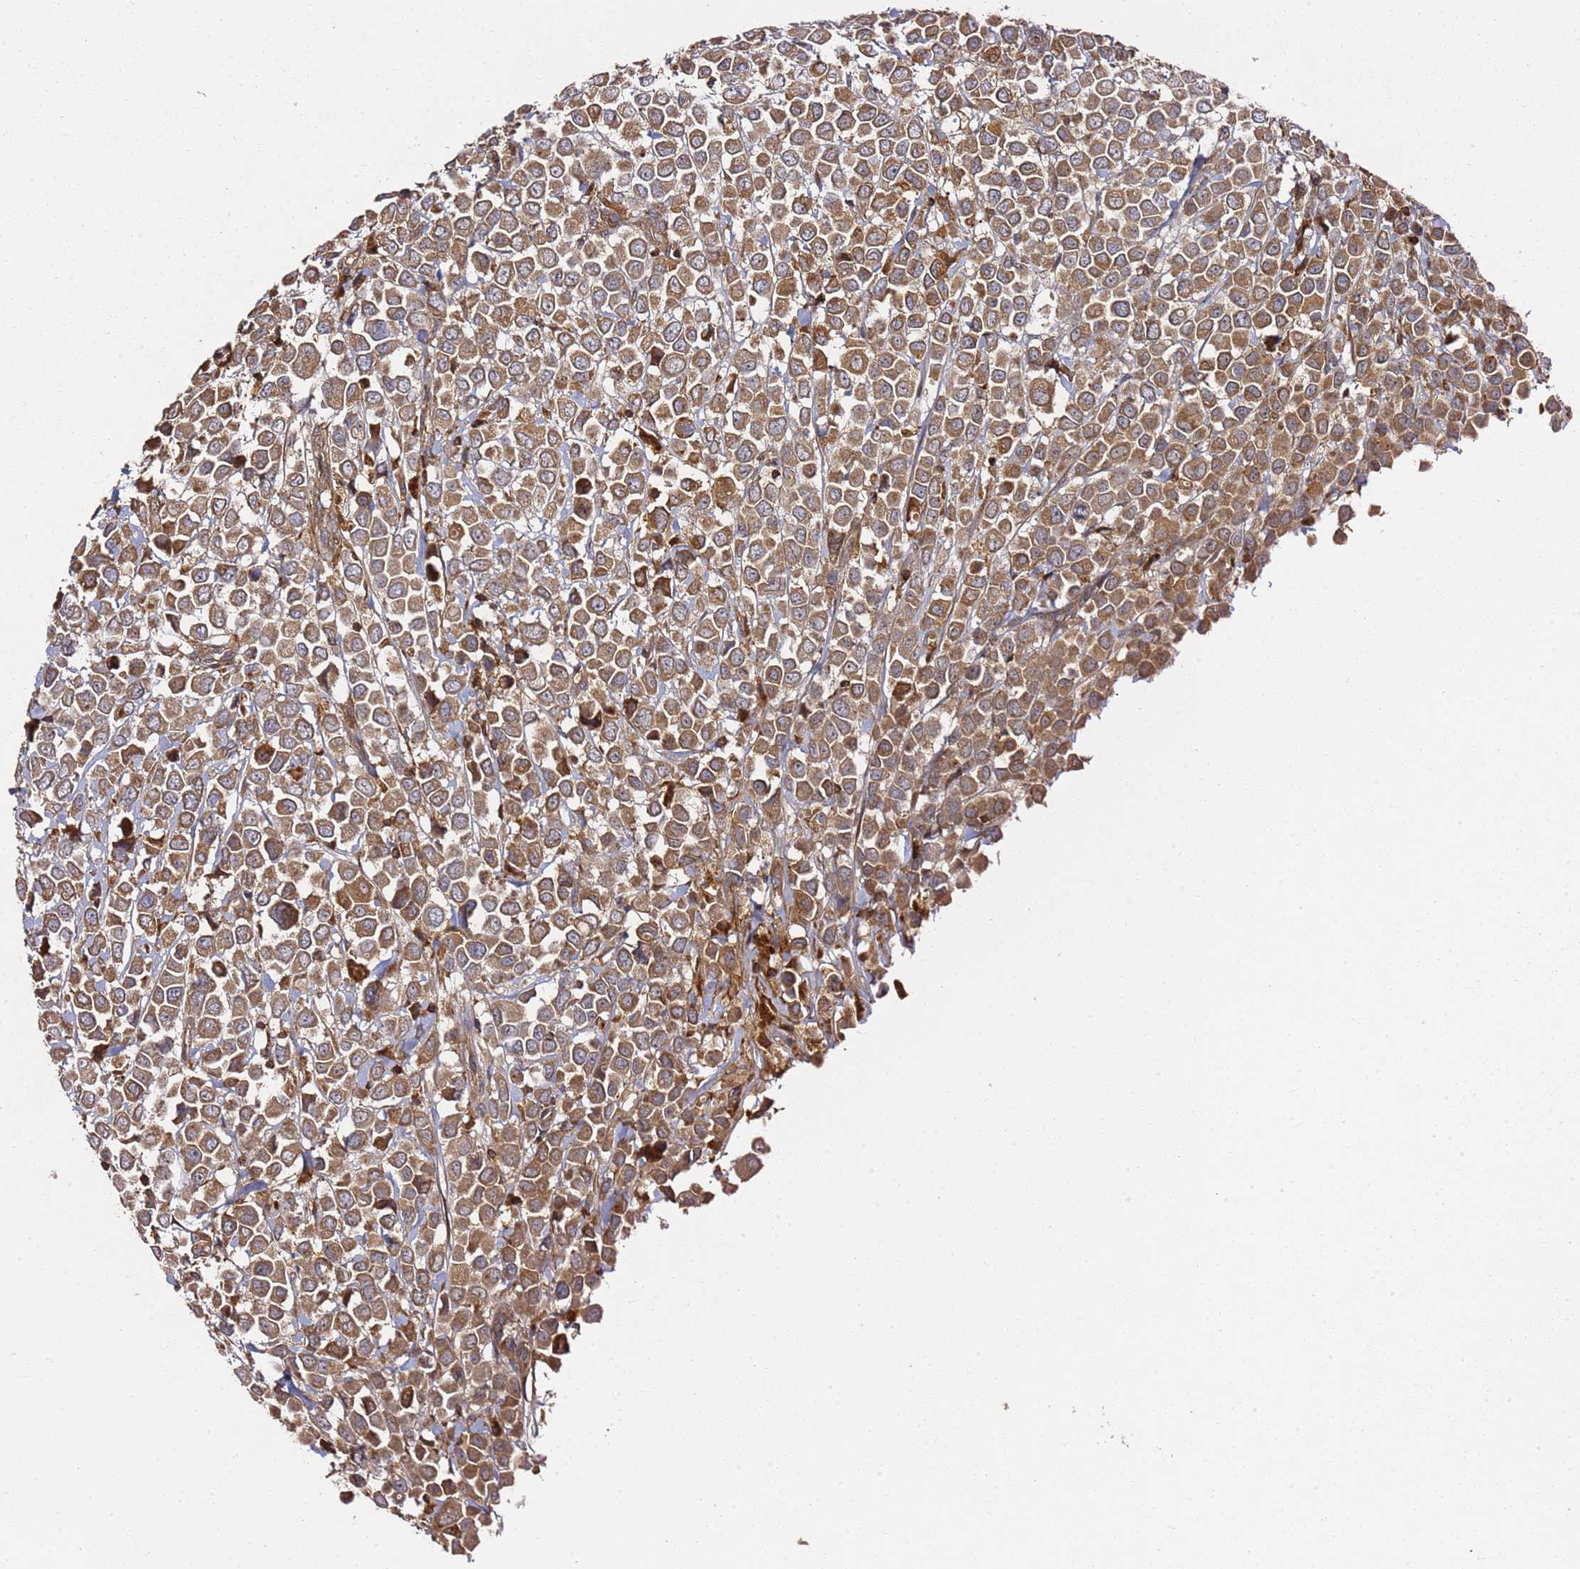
{"staining": {"intensity": "moderate", "quantity": ">75%", "location": "cytoplasmic/membranous"}, "tissue": "breast cancer", "cell_type": "Tumor cells", "image_type": "cancer", "snomed": [{"axis": "morphology", "description": "Duct carcinoma"}, {"axis": "topography", "description": "Breast"}], "caption": "Immunohistochemistry image of neoplastic tissue: invasive ductal carcinoma (breast) stained using IHC demonstrates medium levels of moderate protein expression localized specifically in the cytoplasmic/membranous of tumor cells, appearing as a cytoplasmic/membranous brown color.", "gene": "PRMT7", "patient": {"sex": "female", "age": 61}}